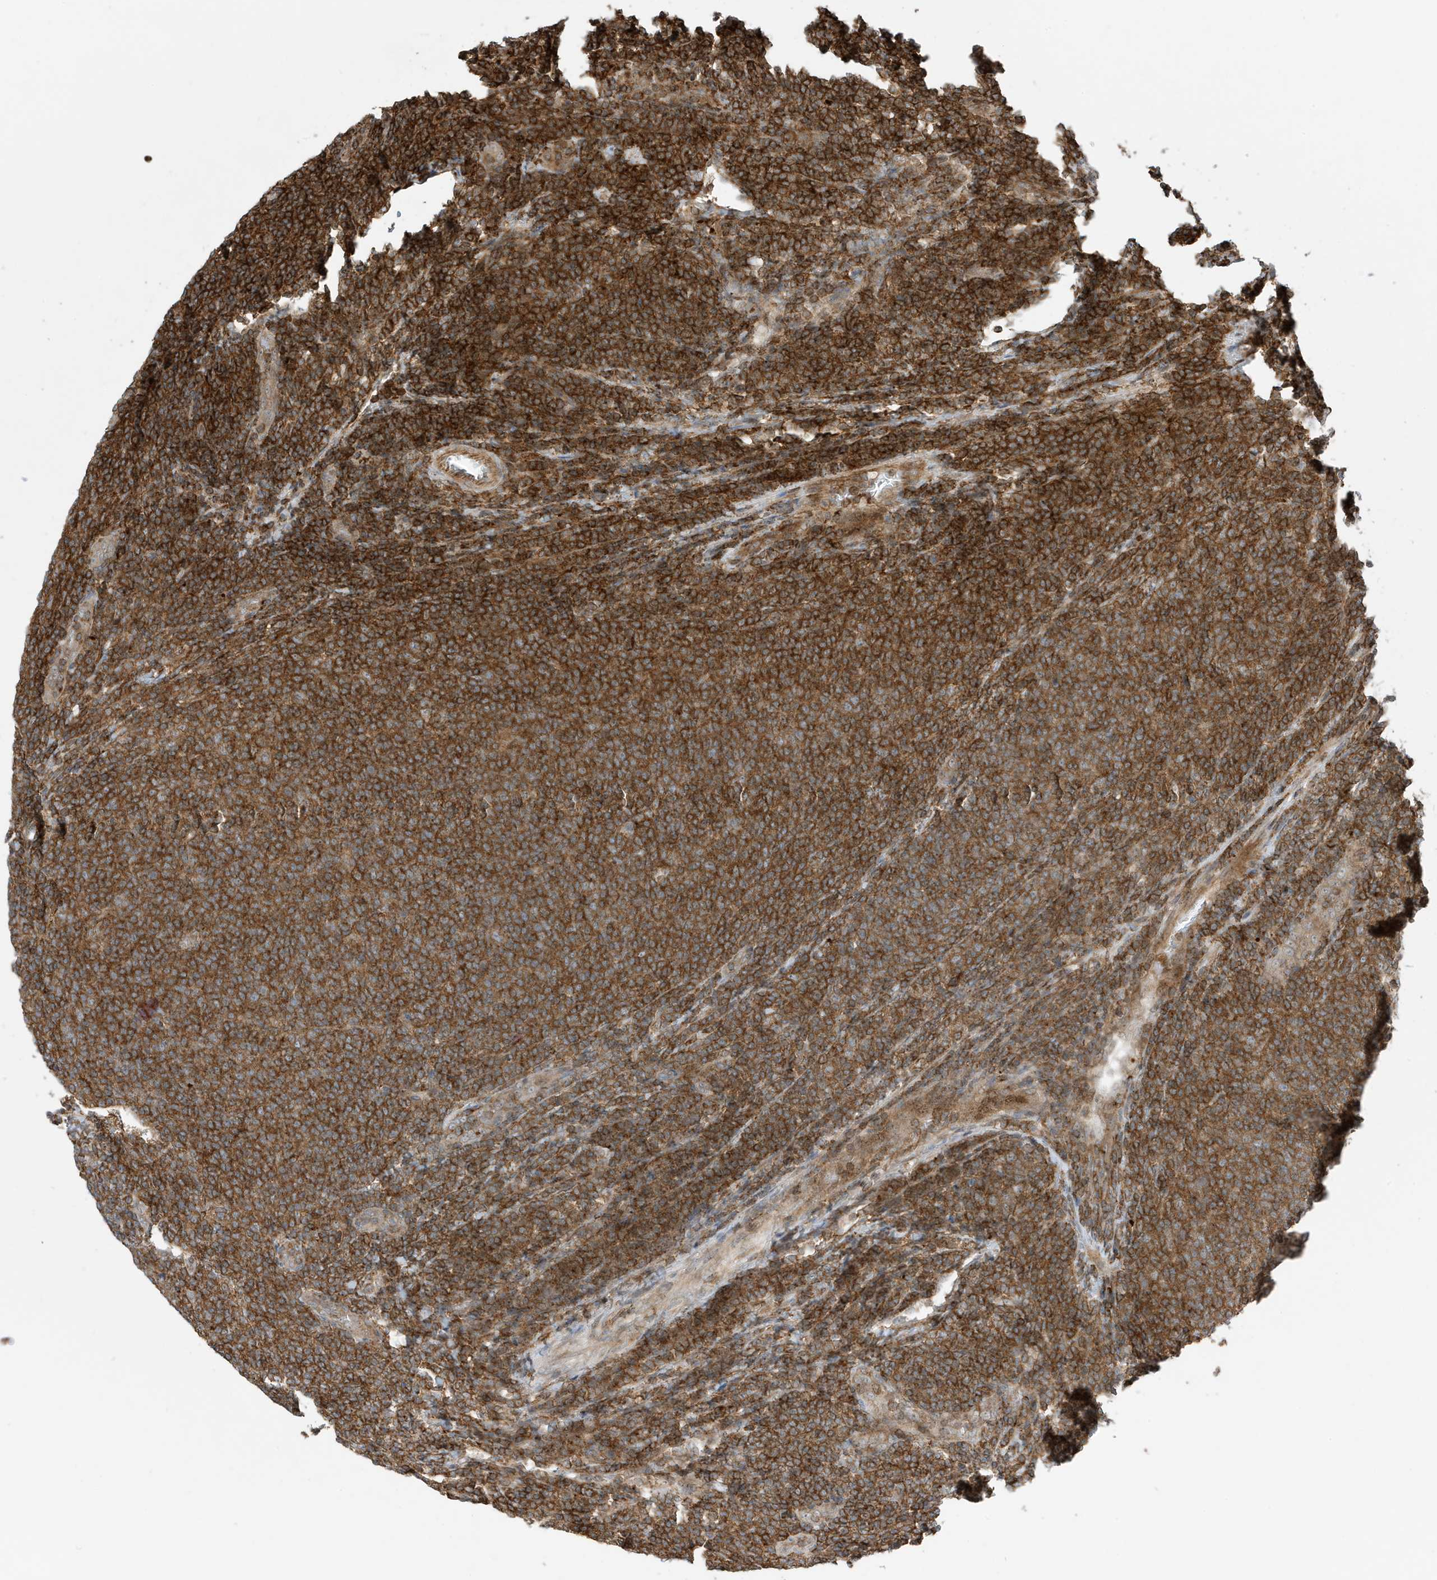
{"staining": {"intensity": "strong", "quantity": ">75%", "location": "cytoplasmic/membranous"}, "tissue": "lymphoma", "cell_type": "Tumor cells", "image_type": "cancer", "snomed": [{"axis": "morphology", "description": "Malignant lymphoma, non-Hodgkin's type, Low grade"}, {"axis": "topography", "description": "Lymph node"}], "caption": "A photomicrograph of lymphoma stained for a protein displays strong cytoplasmic/membranous brown staining in tumor cells.", "gene": "TATDN3", "patient": {"sex": "male", "age": 66}}